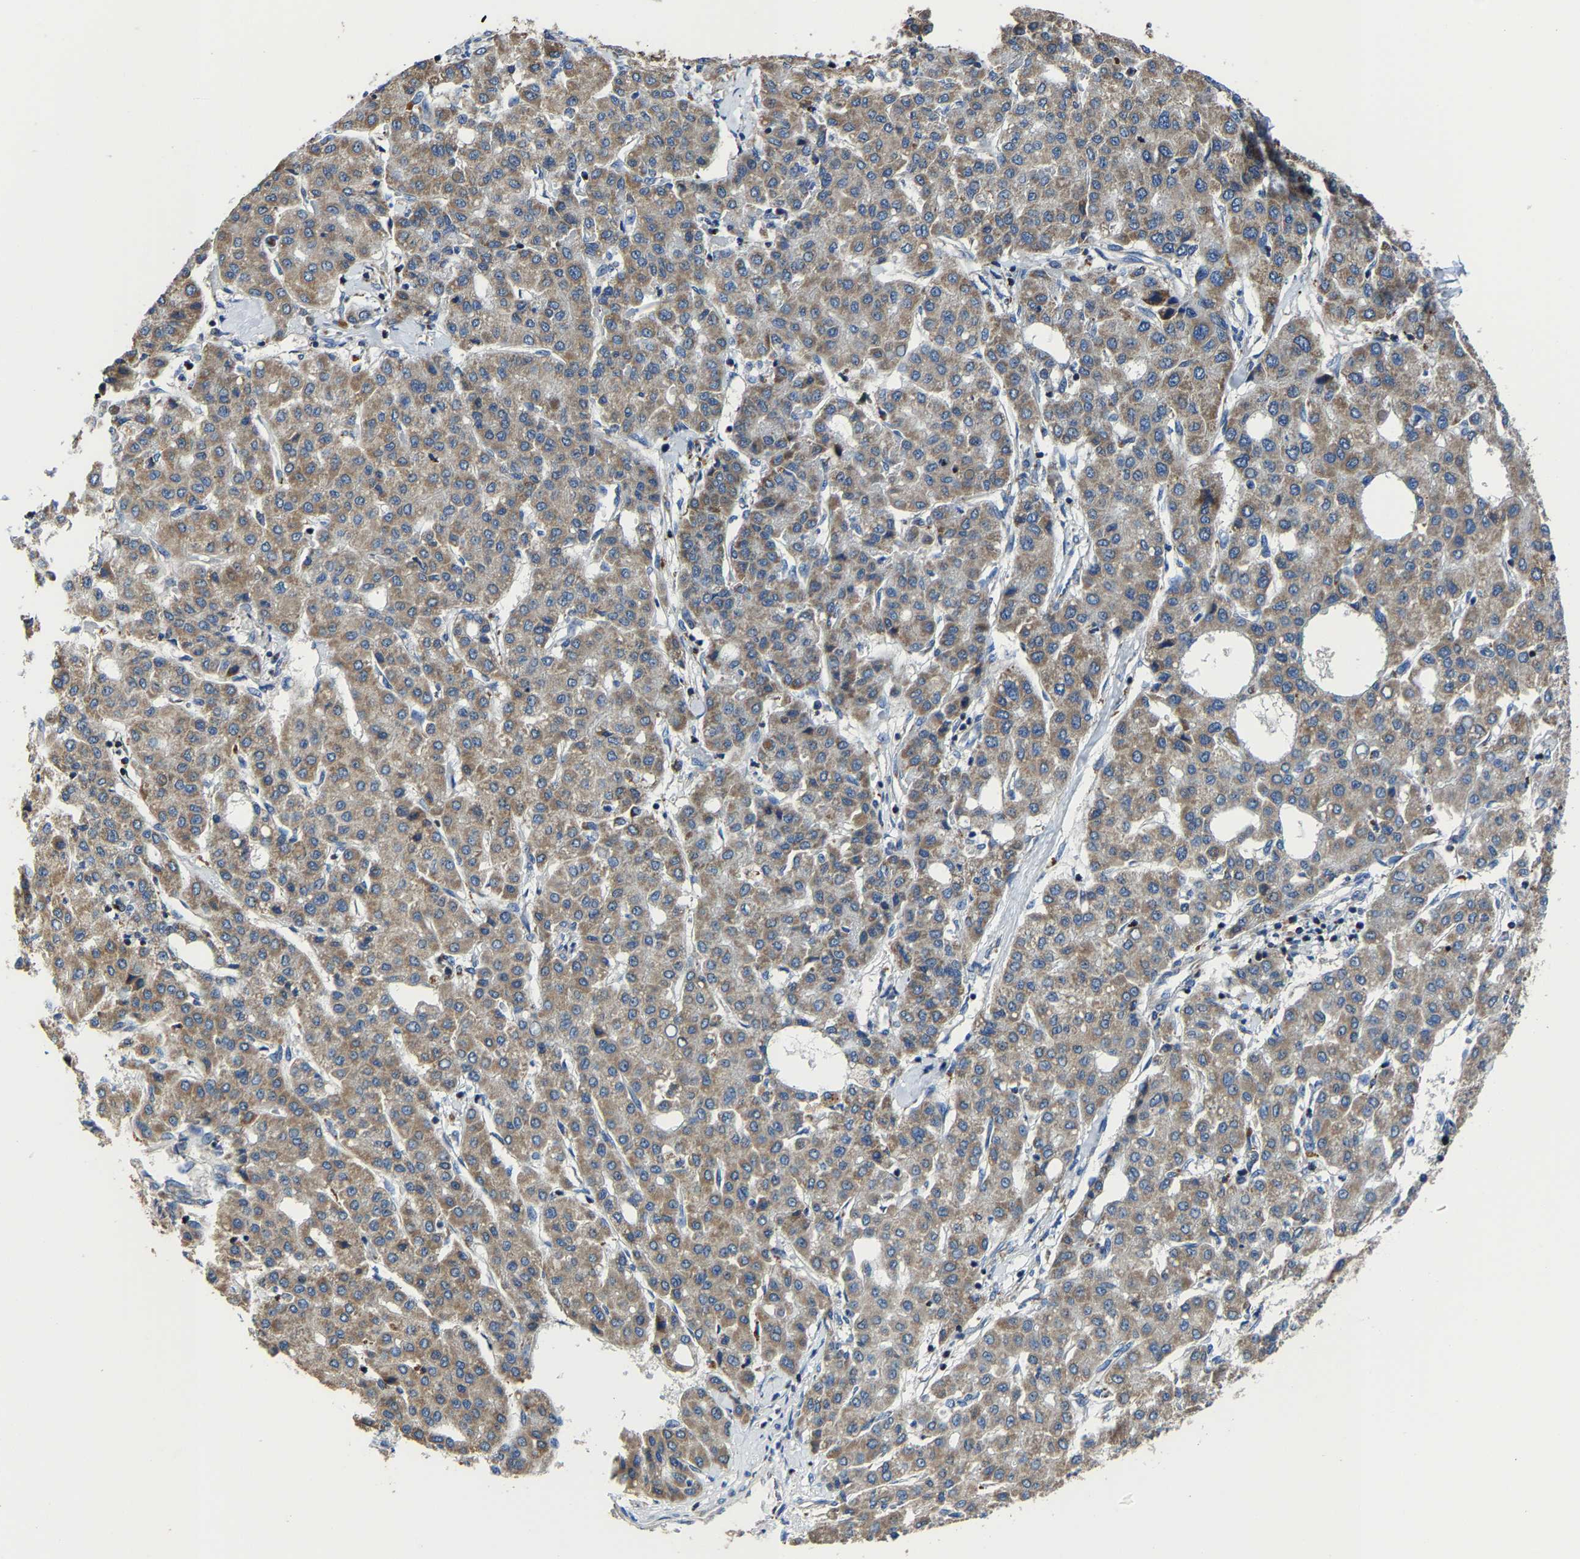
{"staining": {"intensity": "moderate", "quantity": ">75%", "location": "cytoplasmic/membranous"}, "tissue": "liver cancer", "cell_type": "Tumor cells", "image_type": "cancer", "snomed": [{"axis": "morphology", "description": "Carcinoma, Hepatocellular, NOS"}, {"axis": "topography", "description": "Liver"}], "caption": "Human liver cancer (hepatocellular carcinoma) stained for a protein (brown) exhibits moderate cytoplasmic/membranous positive expression in approximately >75% of tumor cells.", "gene": "AGK", "patient": {"sex": "male", "age": 65}}